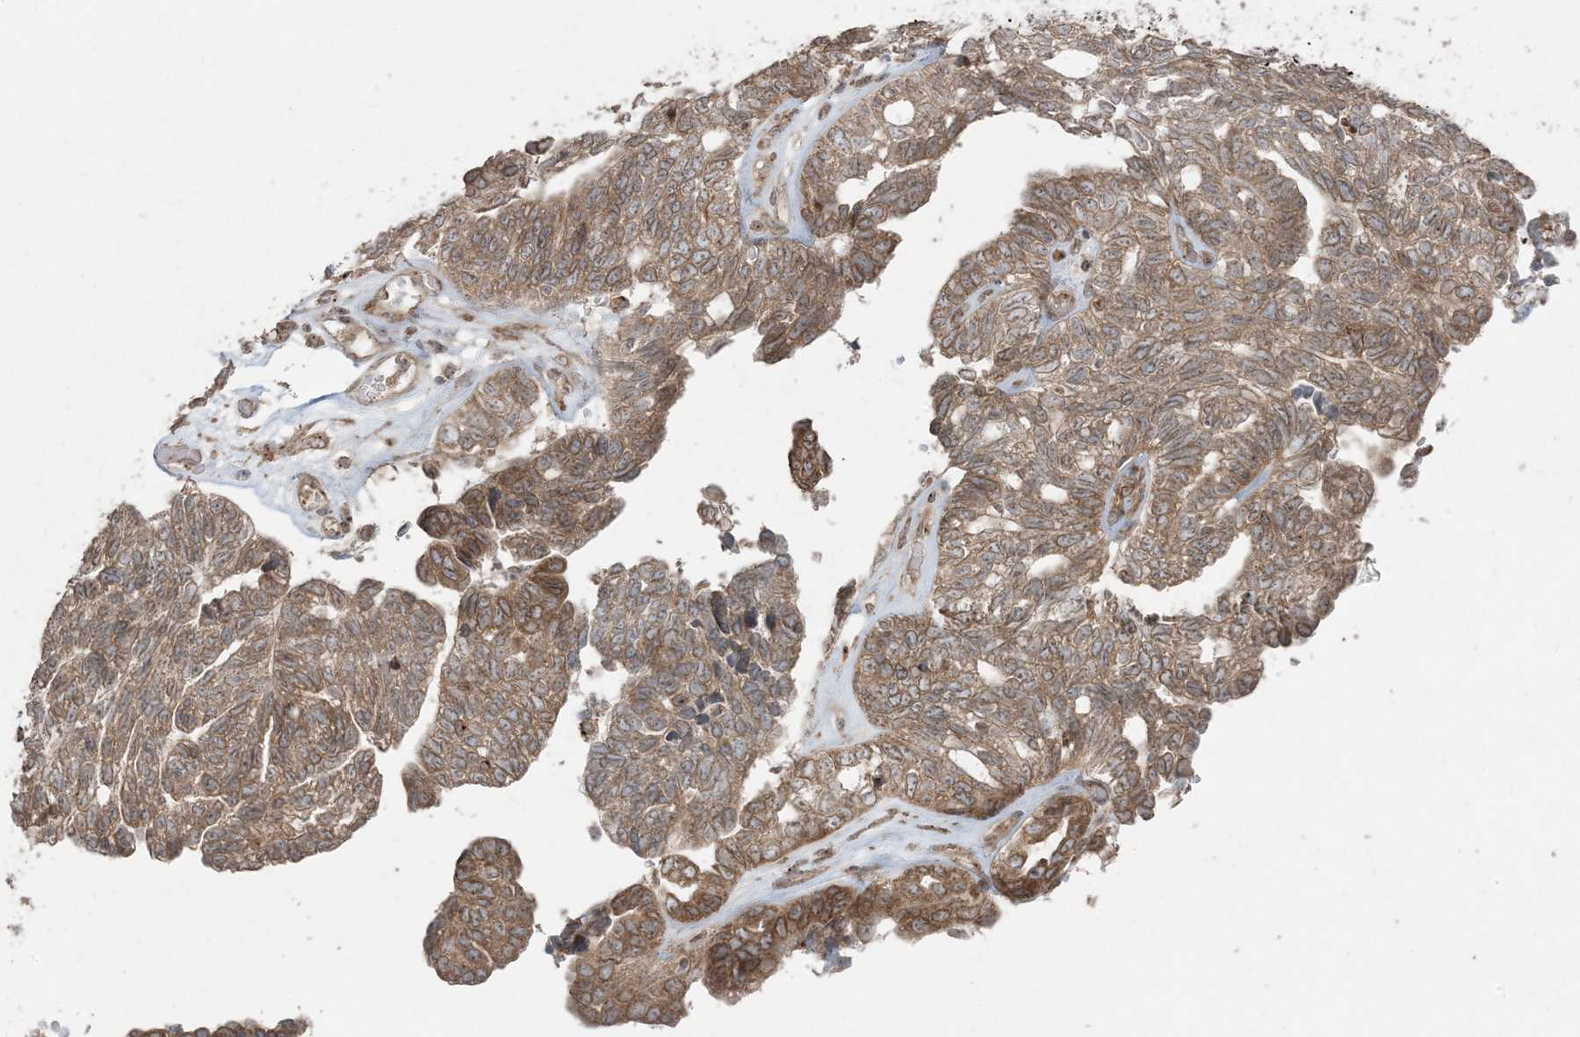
{"staining": {"intensity": "moderate", "quantity": ">75%", "location": "cytoplasmic/membranous"}, "tissue": "ovarian cancer", "cell_type": "Tumor cells", "image_type": "cancer", "snomed": [{"axis": "morphology", "description": "Cystadenocarcinoma, serous, NOS"}, {"axis": "topography", "description": "Ovary"}], "caption": "Immunohistochemical staining of human ovarian cancer reveals medium levels of moderate cytoplasmic/membranous positivity in about >75% of tumor cells. The staining was performed using DAB to visualize the protein expression in brown, while the nuclei were stained in blue with hematoxylin (Magnification: 20x).", "gene": "DDX19B", "patient": {"sex": "female", "age": 79}}